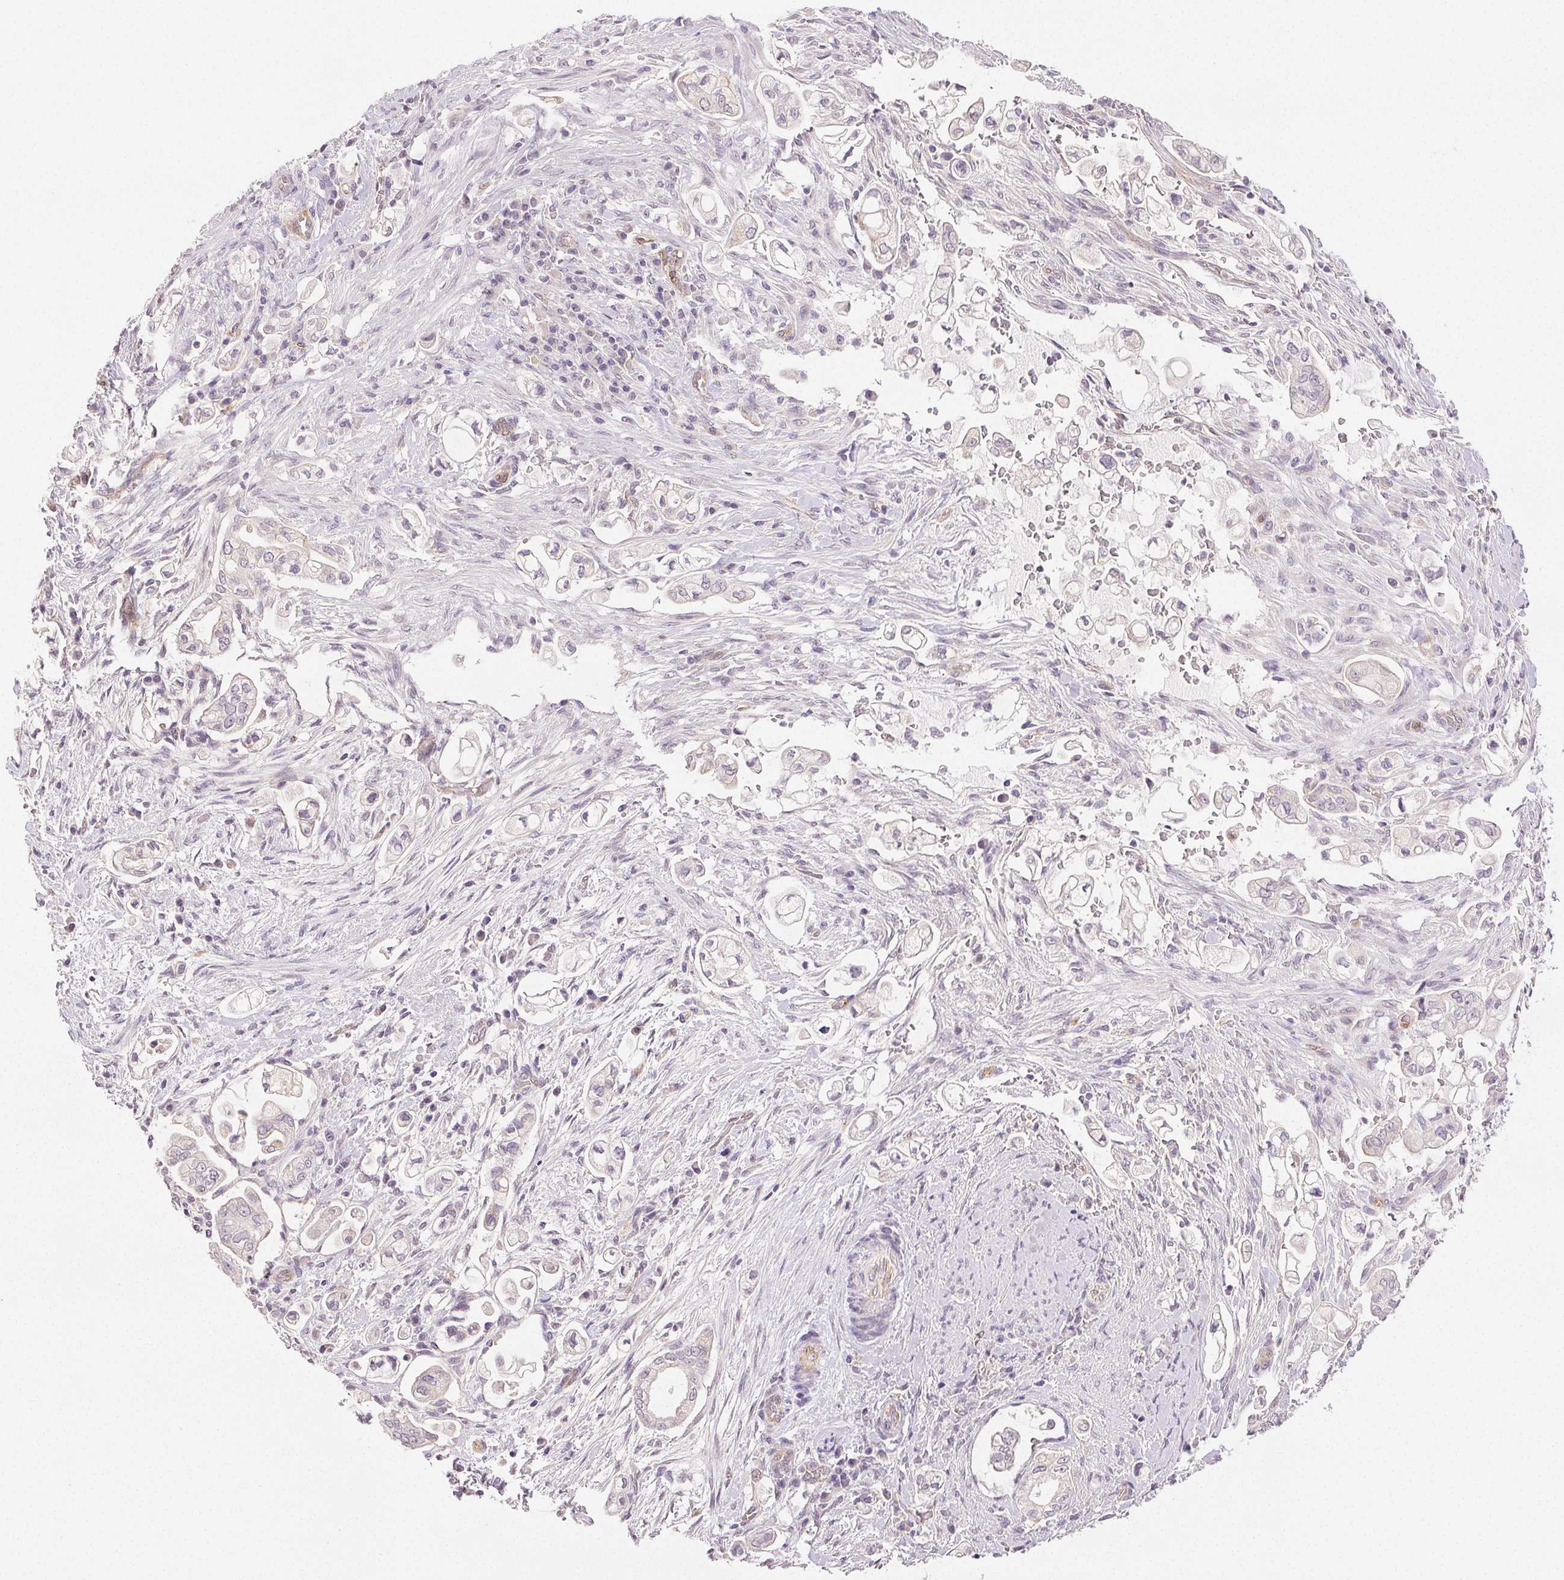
{"staining": {"intensity": "negative", "quantity": "none", "location": "none"}, "tissue": "pancreatic cancer", "cell_type": "Tumor cells", "image_type": "cancer", "snomed": [{"axis": "morphology", "description": "Adenocarcinoma, NOS"}, {"axis": "topography", "description": "Pancreas"}], "caption": "High power microscopy image of an immunohistochemistry (IHC) micrograph of pancreatic cancer (adenocarcinoma), revealing no significant positivity in tumor cells.", "gene": "PLCB1", "patient": {"sex": "female", "age": 69}}